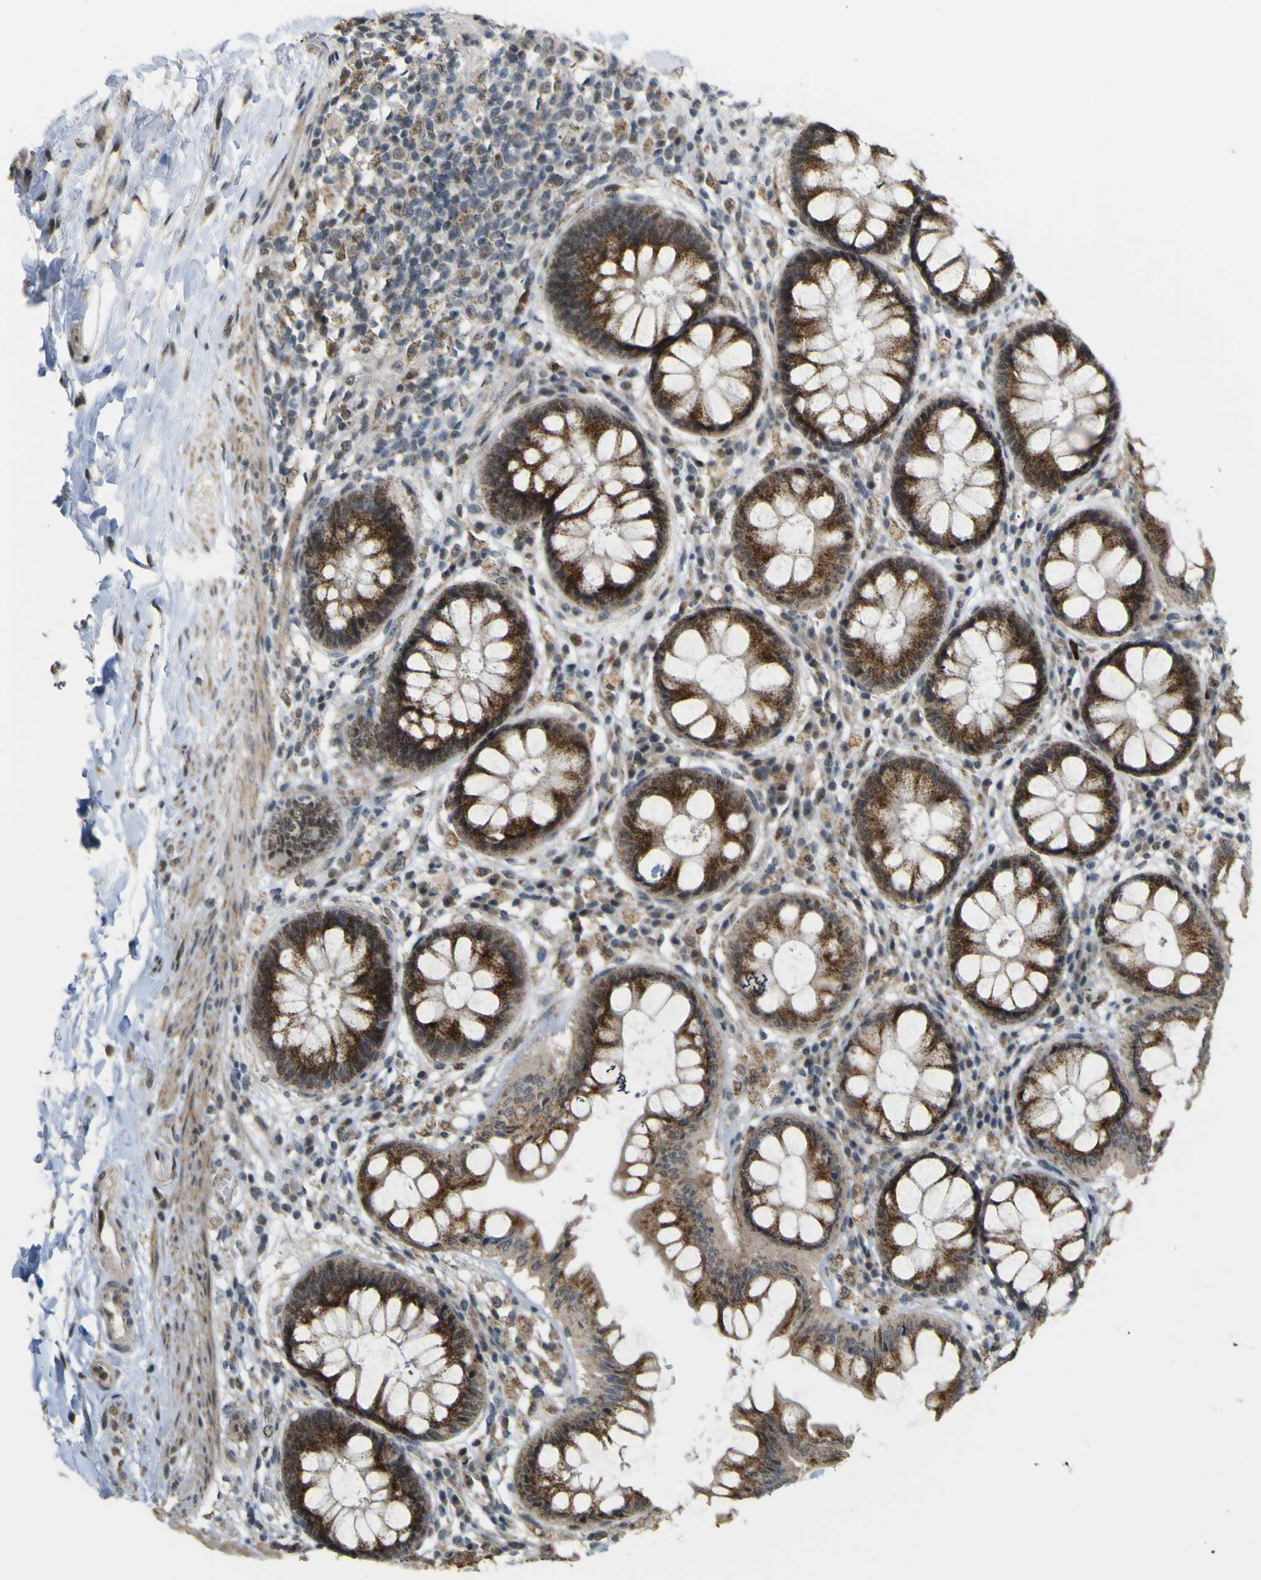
{"staining": {"intensity": "strong", "quantity": ">75%", "location": "cytoplasmic/membranous"}, "tissue": "rectum", "cell_type": "Glandular cells", "image_type": "normal", "snomed": [{"axis": "morphology", "description": "Normal tissue, NOS"}, {"axis": "topography", "description": "Rectum"}], "caption": "Rectum stained with immunohistochemistry (IHC) reveals strong cytoplasmic/membranous positivity in approximately >75% of glandular cells.", "gene": "ACBD5", "patient": {"sex": "female", "age": 46}}